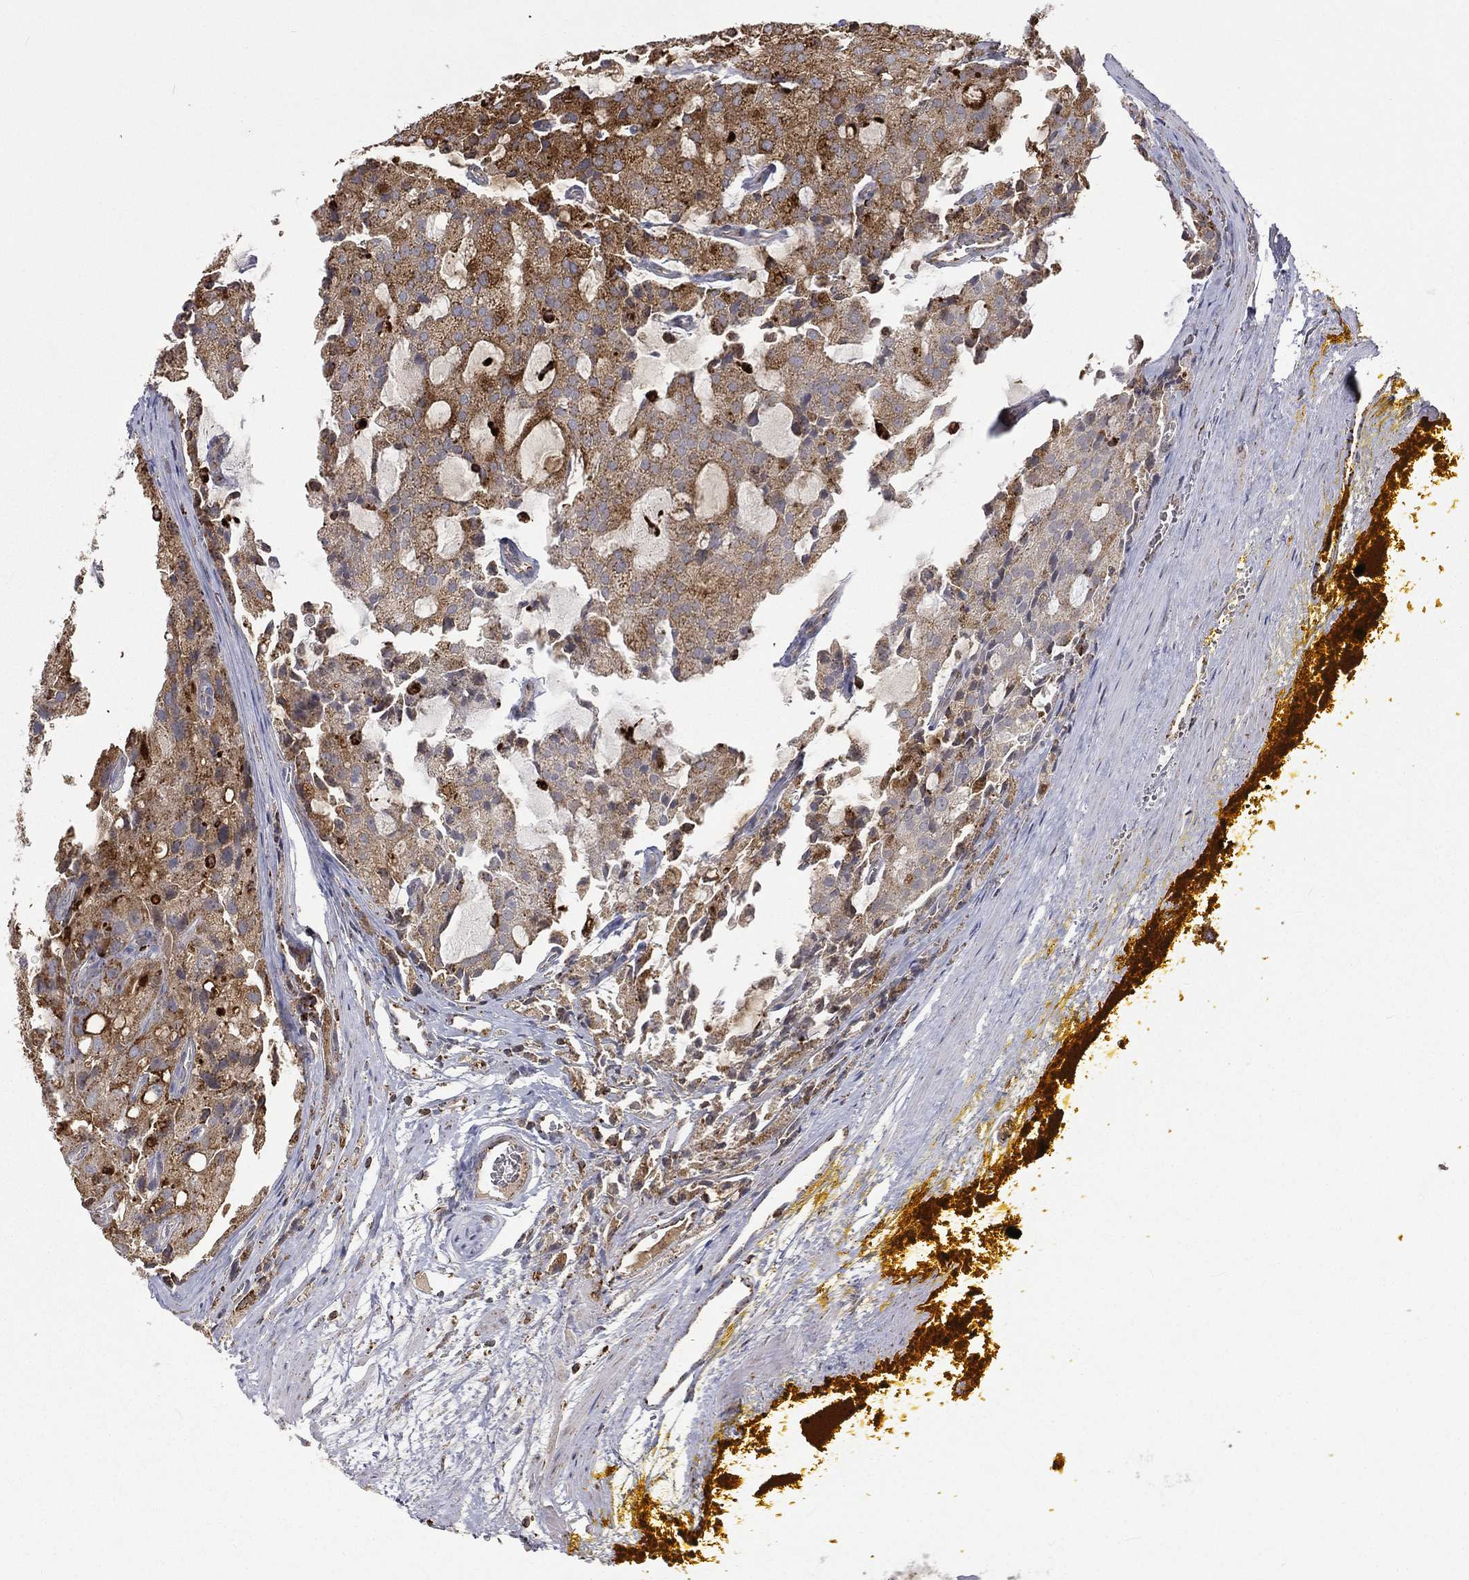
{"staining": {"intensity": "moderate", "quantity": "25%-75%", "location": "cytoplasmic/membranous"}, "tissue": "prostate cancer", "cell_type": "Tumor cells", "image_type": "cancer", "snomed": [{"axis": "morphology", "description": "Adenocarcinoma, NOS"}, {"axis": "topography", "description": "Prostate and seminal vesicle, NOS"}, {"axis": "topography", "description": "Prostate"}], "caption": "IHC (DAB) staining of human prostate adenocarcinoma shows moderate cytoplasmic/membranous protein staining in about 25%-75% of tumor cells.", "gene": "RIN3", "patient": {"sex": "male", "age": 67}}